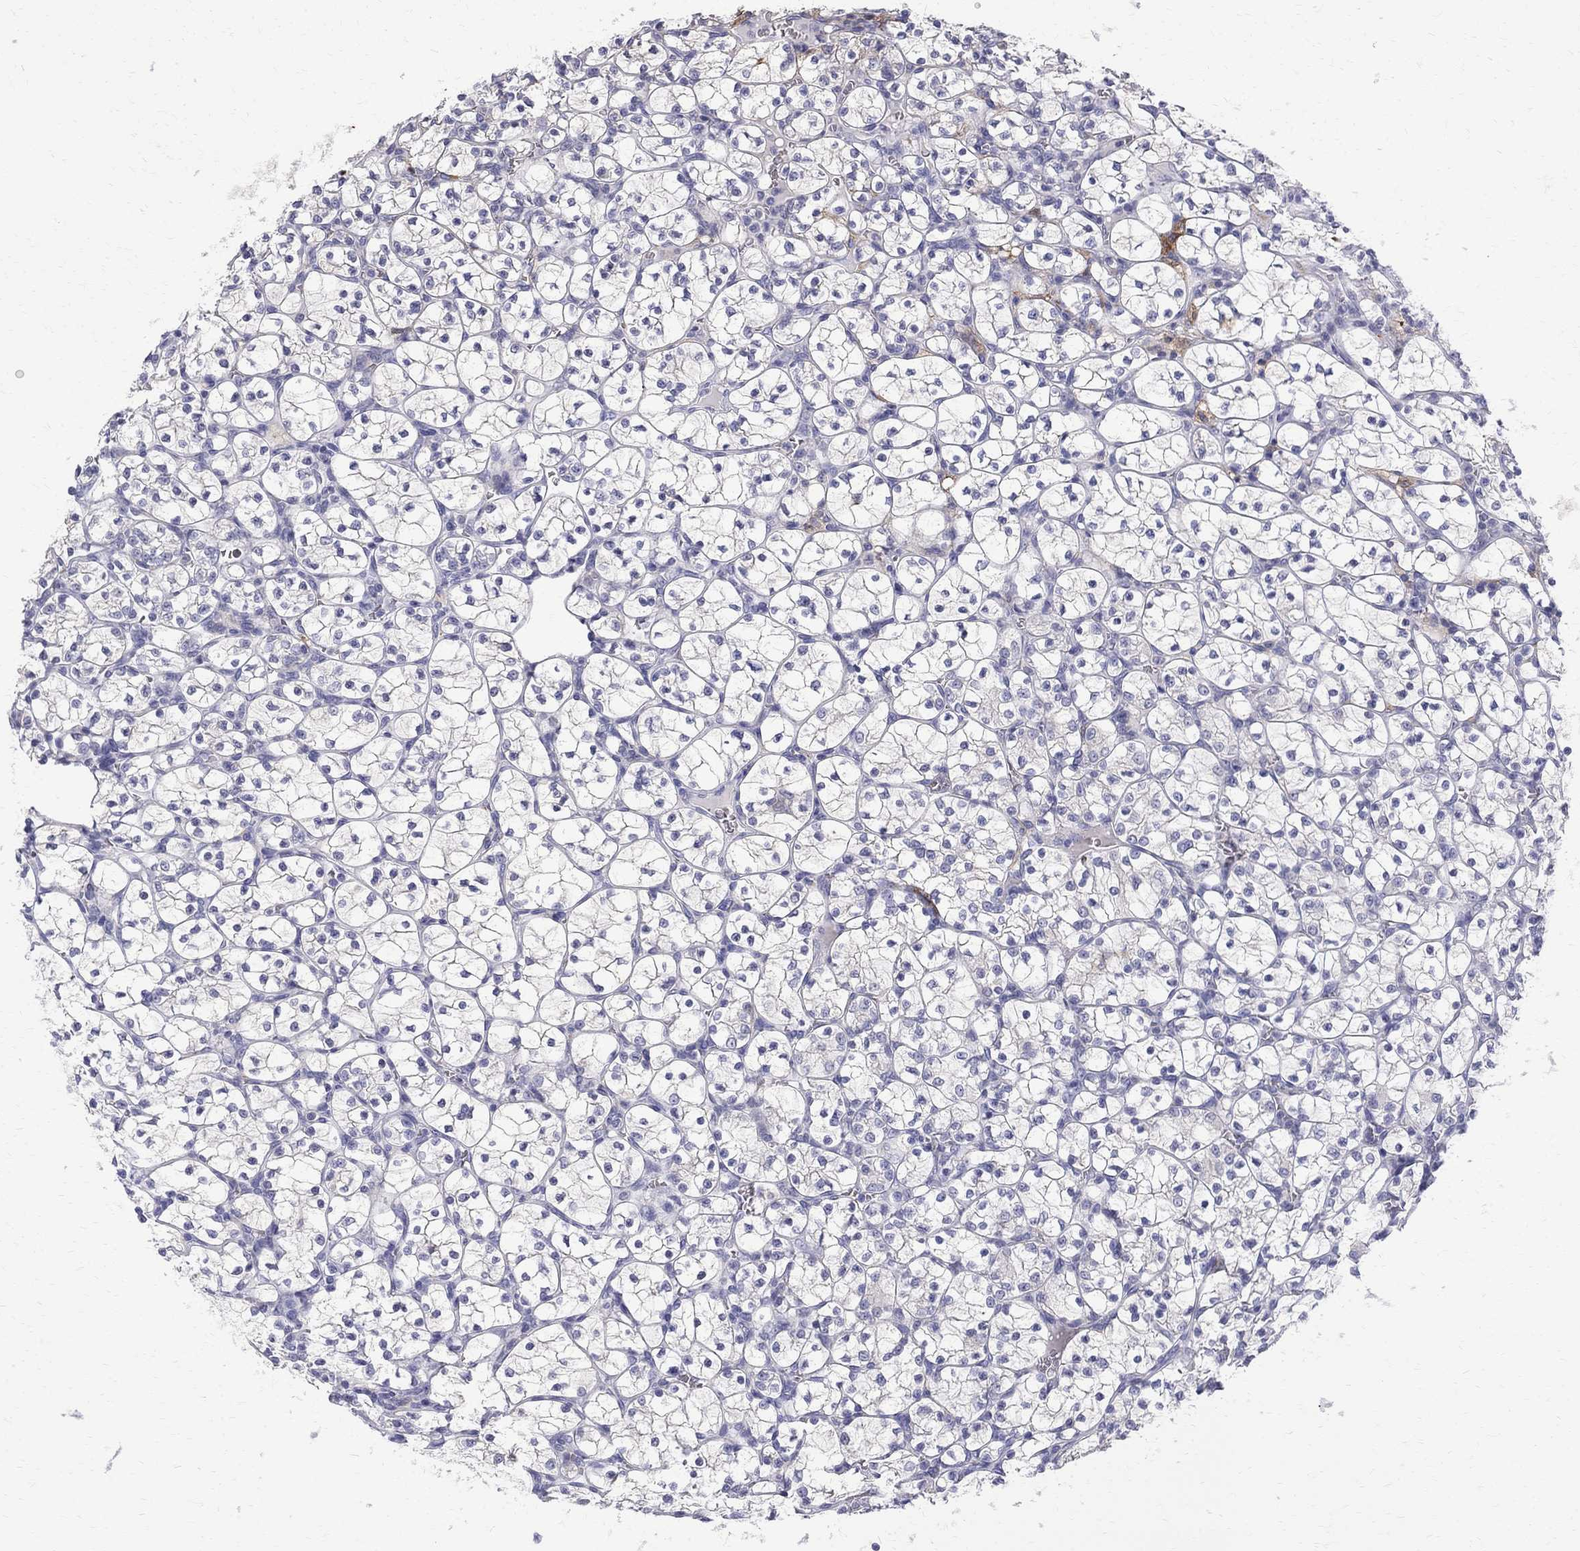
{"staining": {"intensity": "negative", "quantity": "none", "location": "none"}, "tissue": "renal cancer", "cell_type": "Tumor cells", "image_type": "cancer", "snomed": [{"axis": "morphology", "description": "Adenocarcinoma, NOS"}, {"axis": "topography", "description": "Kidney"}], "caption": "This is an immunohistochemistry histopathology image of adenocarcinoma (renal). There is no positivity in tumor cells.", "gene": "AGER", "patient": {"sex": "female", "age": 89}}